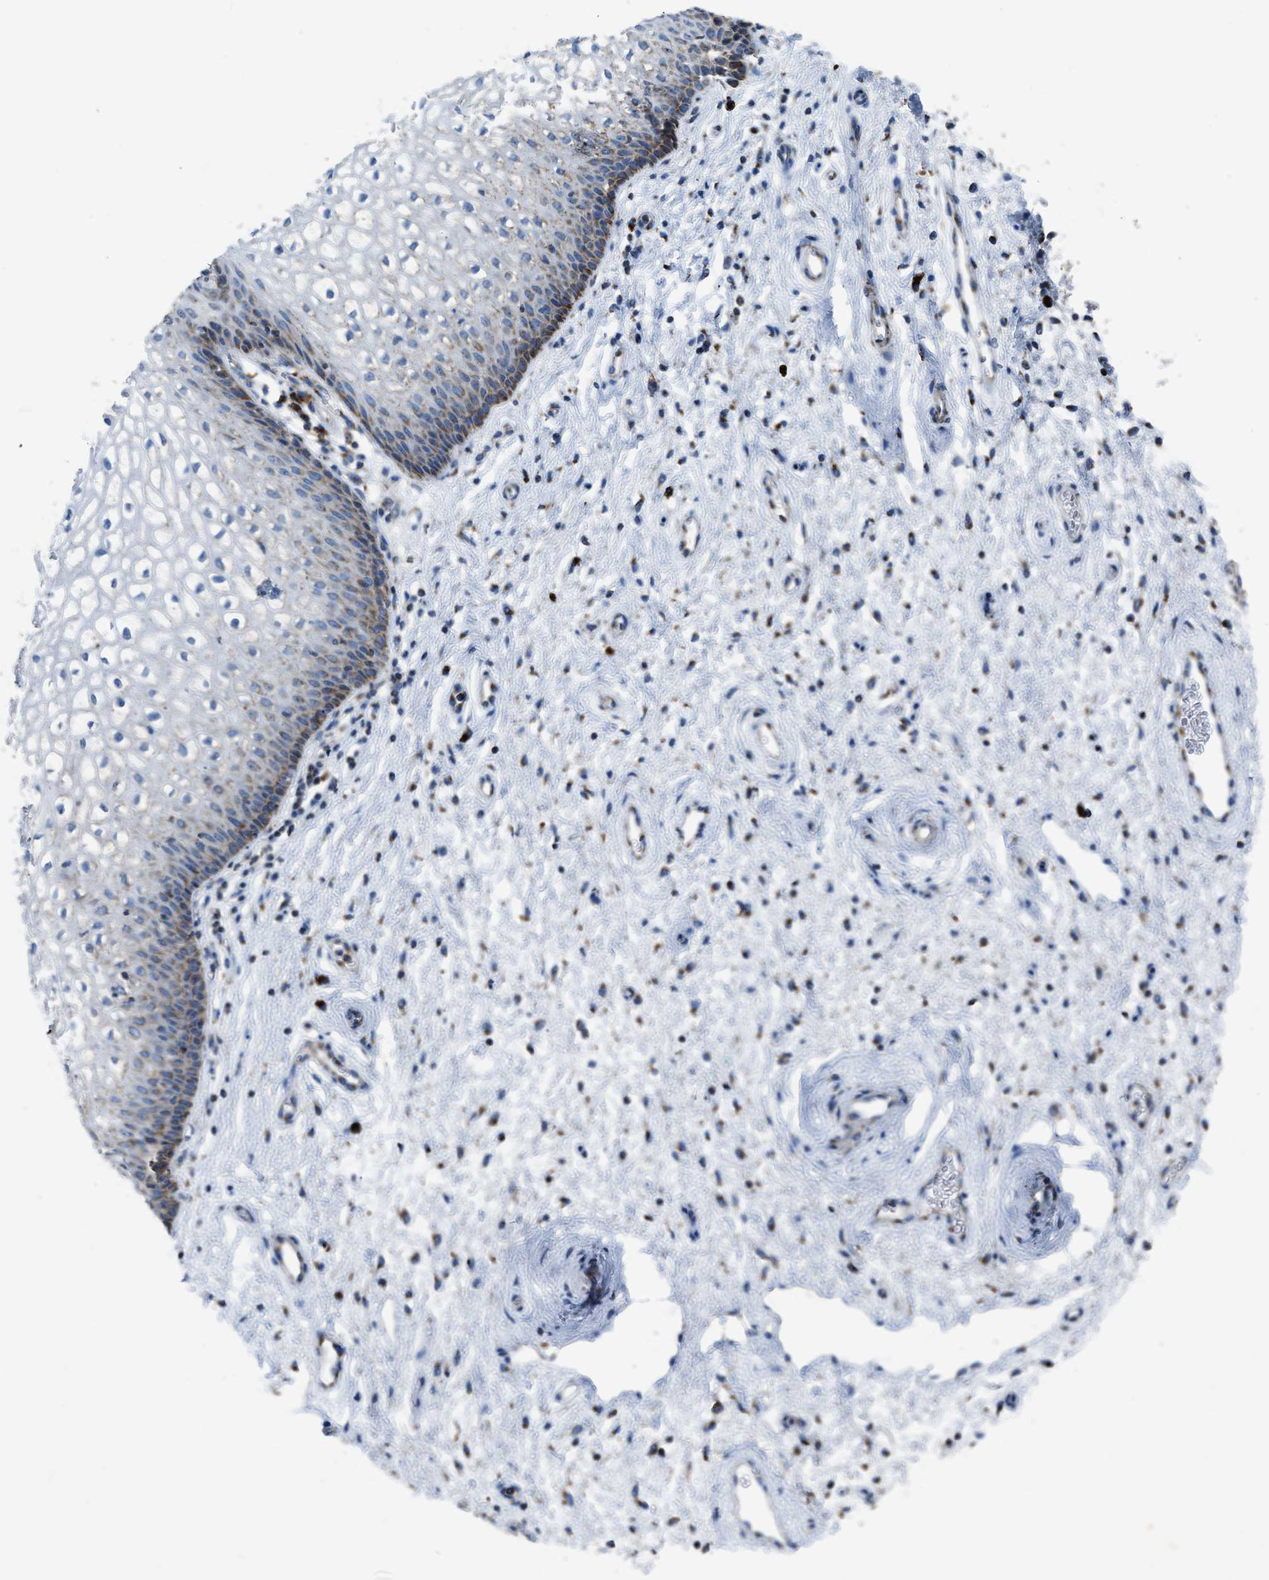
{"staining": {"intensity": "moderate", "quantity": "<25%", "location": "cytoplasmic/membranous"}, "tissue": "vagina", "cell_type": "Squamous epithelial cells", "image_type": "normal", "snomed": [{"axis": "morphology", "description": "Normal tissue, NOS"}, {"axis": "topography", "description": "Vagina"}], "caption": "IHC of normal vagina shows low levels of moderate cytoplasmic/membranous staining in about <25% of squamous epithelial cells.", "gene": "ETFB", "patient": {"sex": "female", "age": 34}}